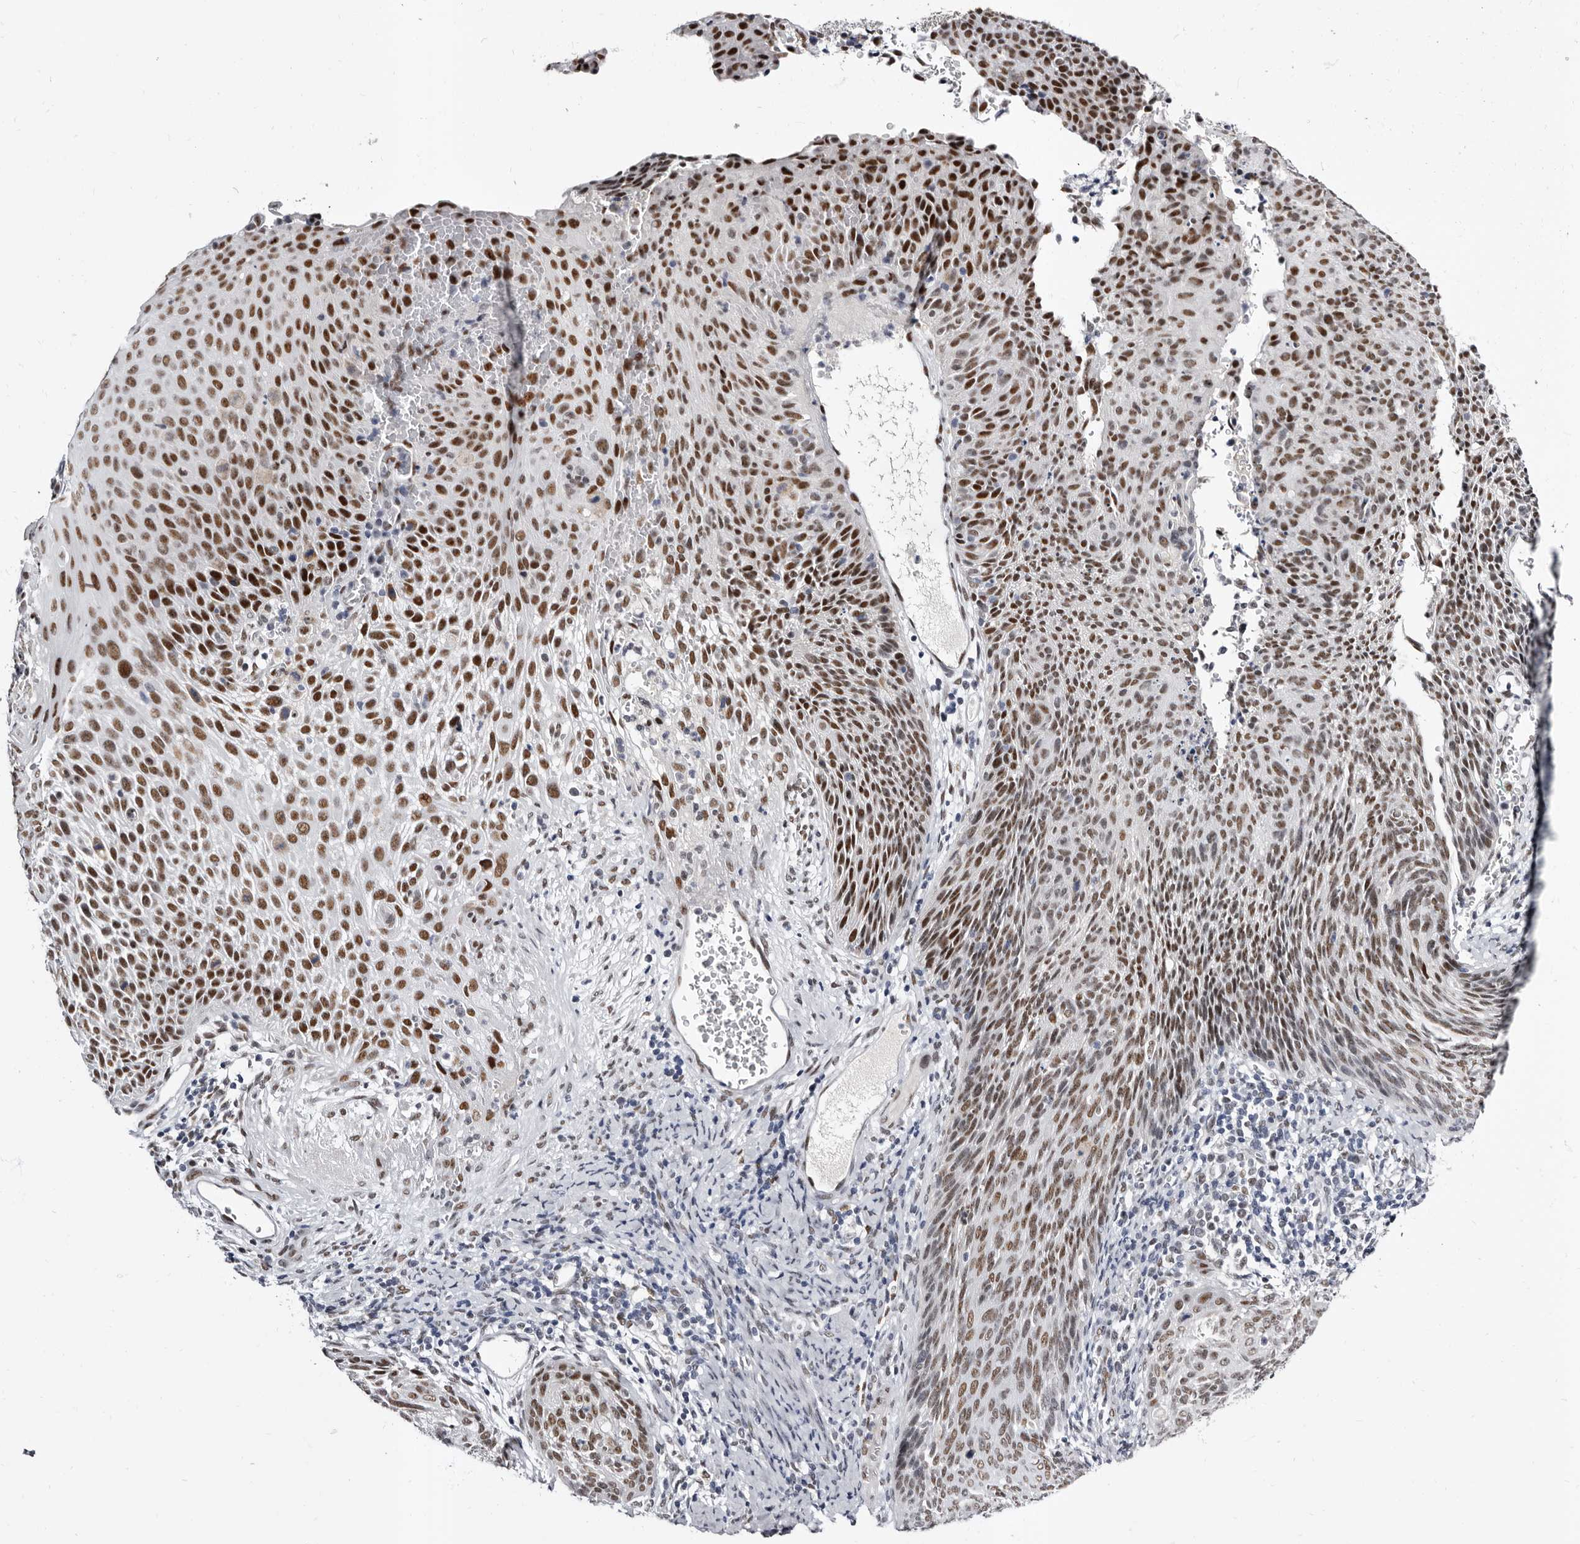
{"staining": {"intensity": "moderate", "quantity": ">75%", "location": "nuclear"}, "tissue": "cervical cancer", "cell_type": "Tumor cells", "image_type": "cancer", "snomed": [{"axis": "morphology", "description": "Squamous cell carcinoma, NOS"}, {"axis": "topography", "description": "Cervix"}], "caption": "The image shows staining of cervical squamous cell carcinoma, revealing moderate nuclear protein staining (brown color) within tumor cells.", "gene": "ZNF326", "patient": {"sex": "female", "age": 55}}